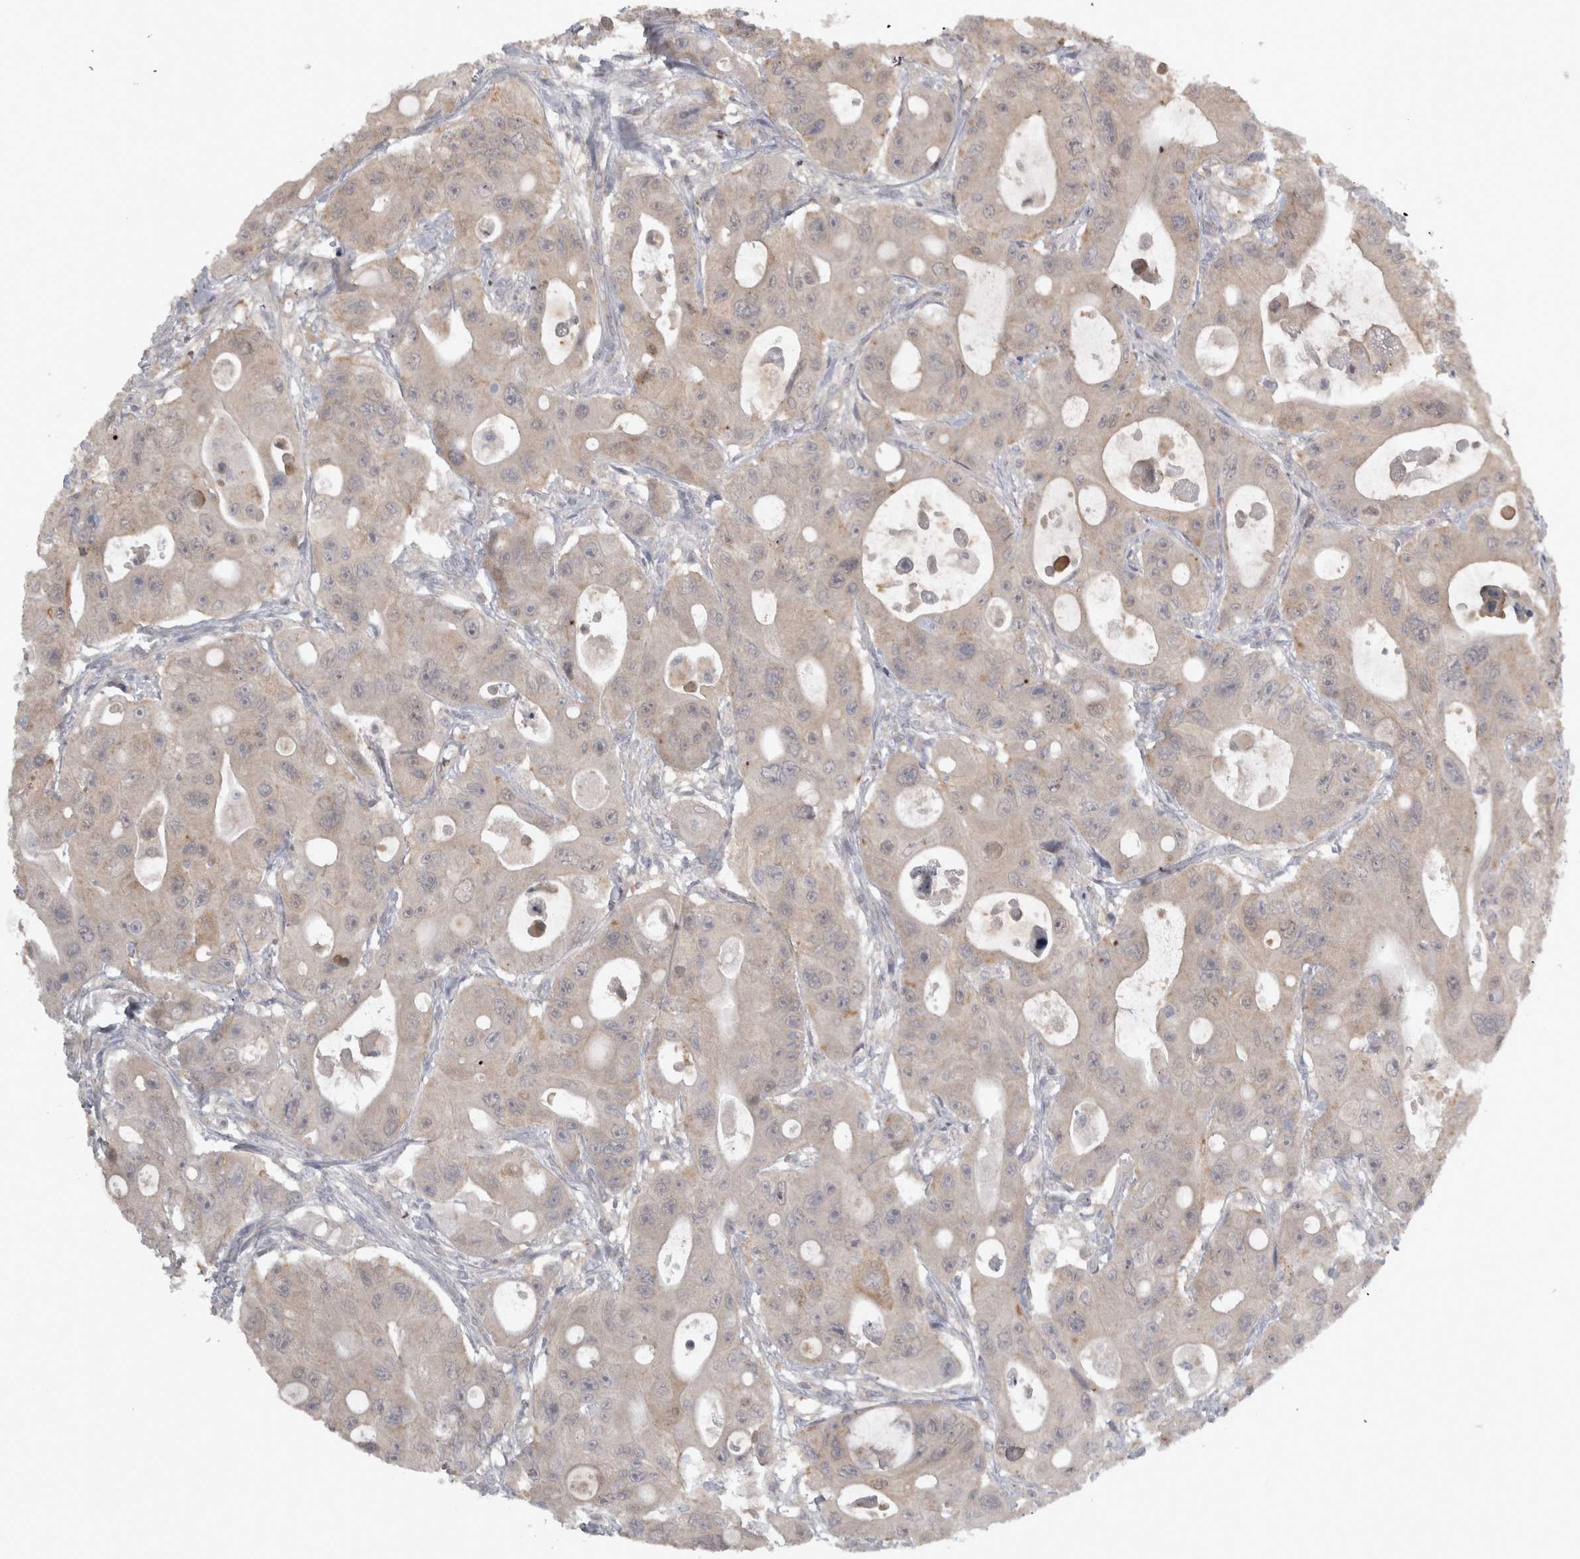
{"staining": {"intensity": "negative", "quantity": "none", "location": "none"}, "tissue": "colorectal cancer", "cell_type": "Tumor cells", "image_type": "cancer", "snomed": [{"axis": "morphology", "description": "Adenocarcinoma, NOS"}, {"axis": "topography", "description": "Colon"}], "caption": "Immunohistochemistry histopathology image of human colorectal cancer stained for a protein (brown), which displays no staining in tumor cells. Brightfield microscopy of IHC stained with DAB (3,3'-diaminobenzidine) (brown) and hematoxylin (blue), captured at high magnification.", "gene": "SLCO5A1", "patient": {"sex": "female", "age": 46}}